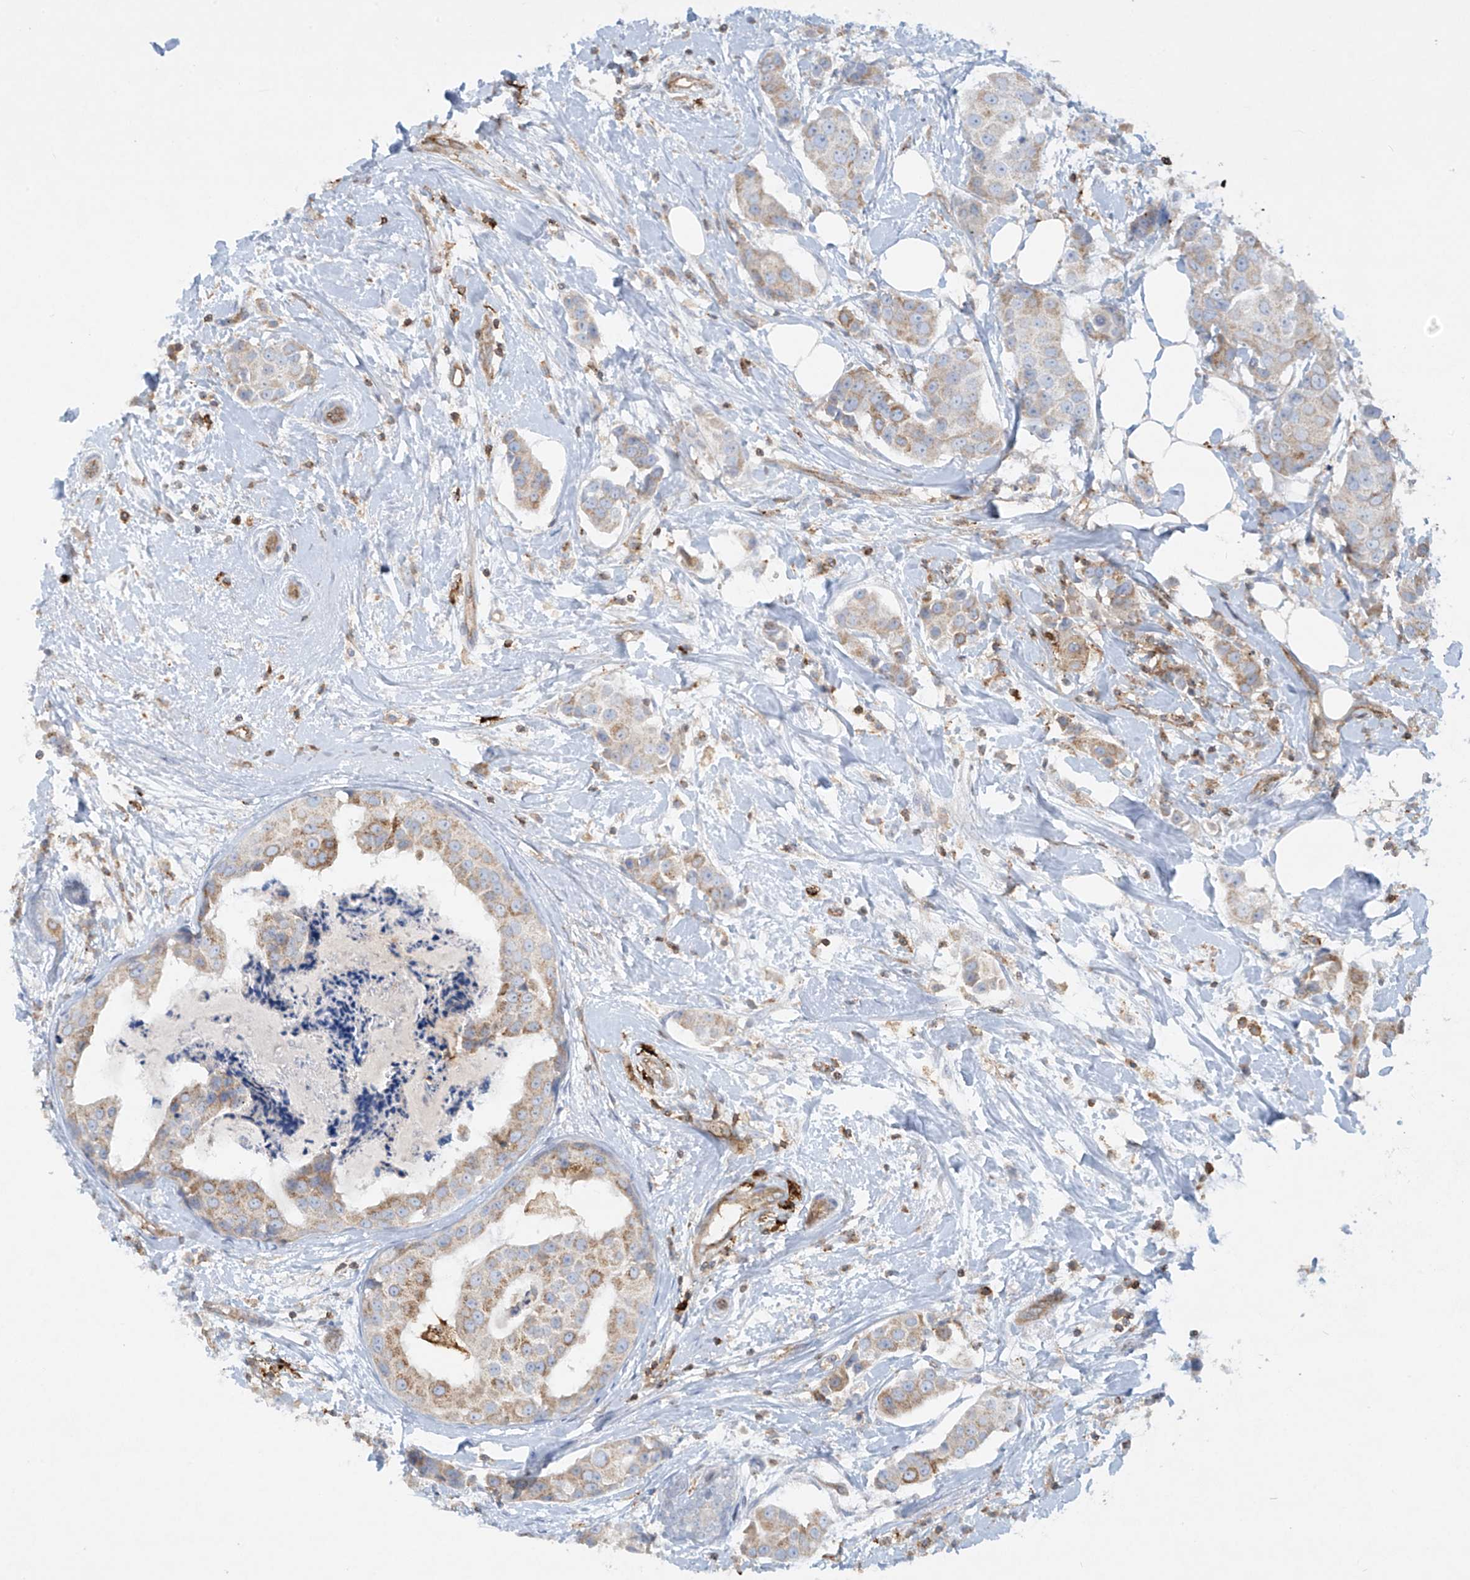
{"staining": {"intensity": "moderate", "quantity": "25%-75%", "location": "cytoplasmic/membranous"}, "tissue": "breast cancer", "cell_type": "Tumor cells", "image_type": "cancer", "snomed": [{"axis": "morphology", "description": "Normal tissue, NOS"}, {"axis": "morphology", "description": "Duct carcinoma"}, {"axis": "topography", "description": "Breast"}], "caption": "Brown immunohistochemical staining in breast cancer (intraductal carcinoma) displays moderate cytoplasmic/membranous expression in approximately 25%-75% of tumor cells.", "gene": "HLA-E", "patient": {"sex": "female", "age": 39}}